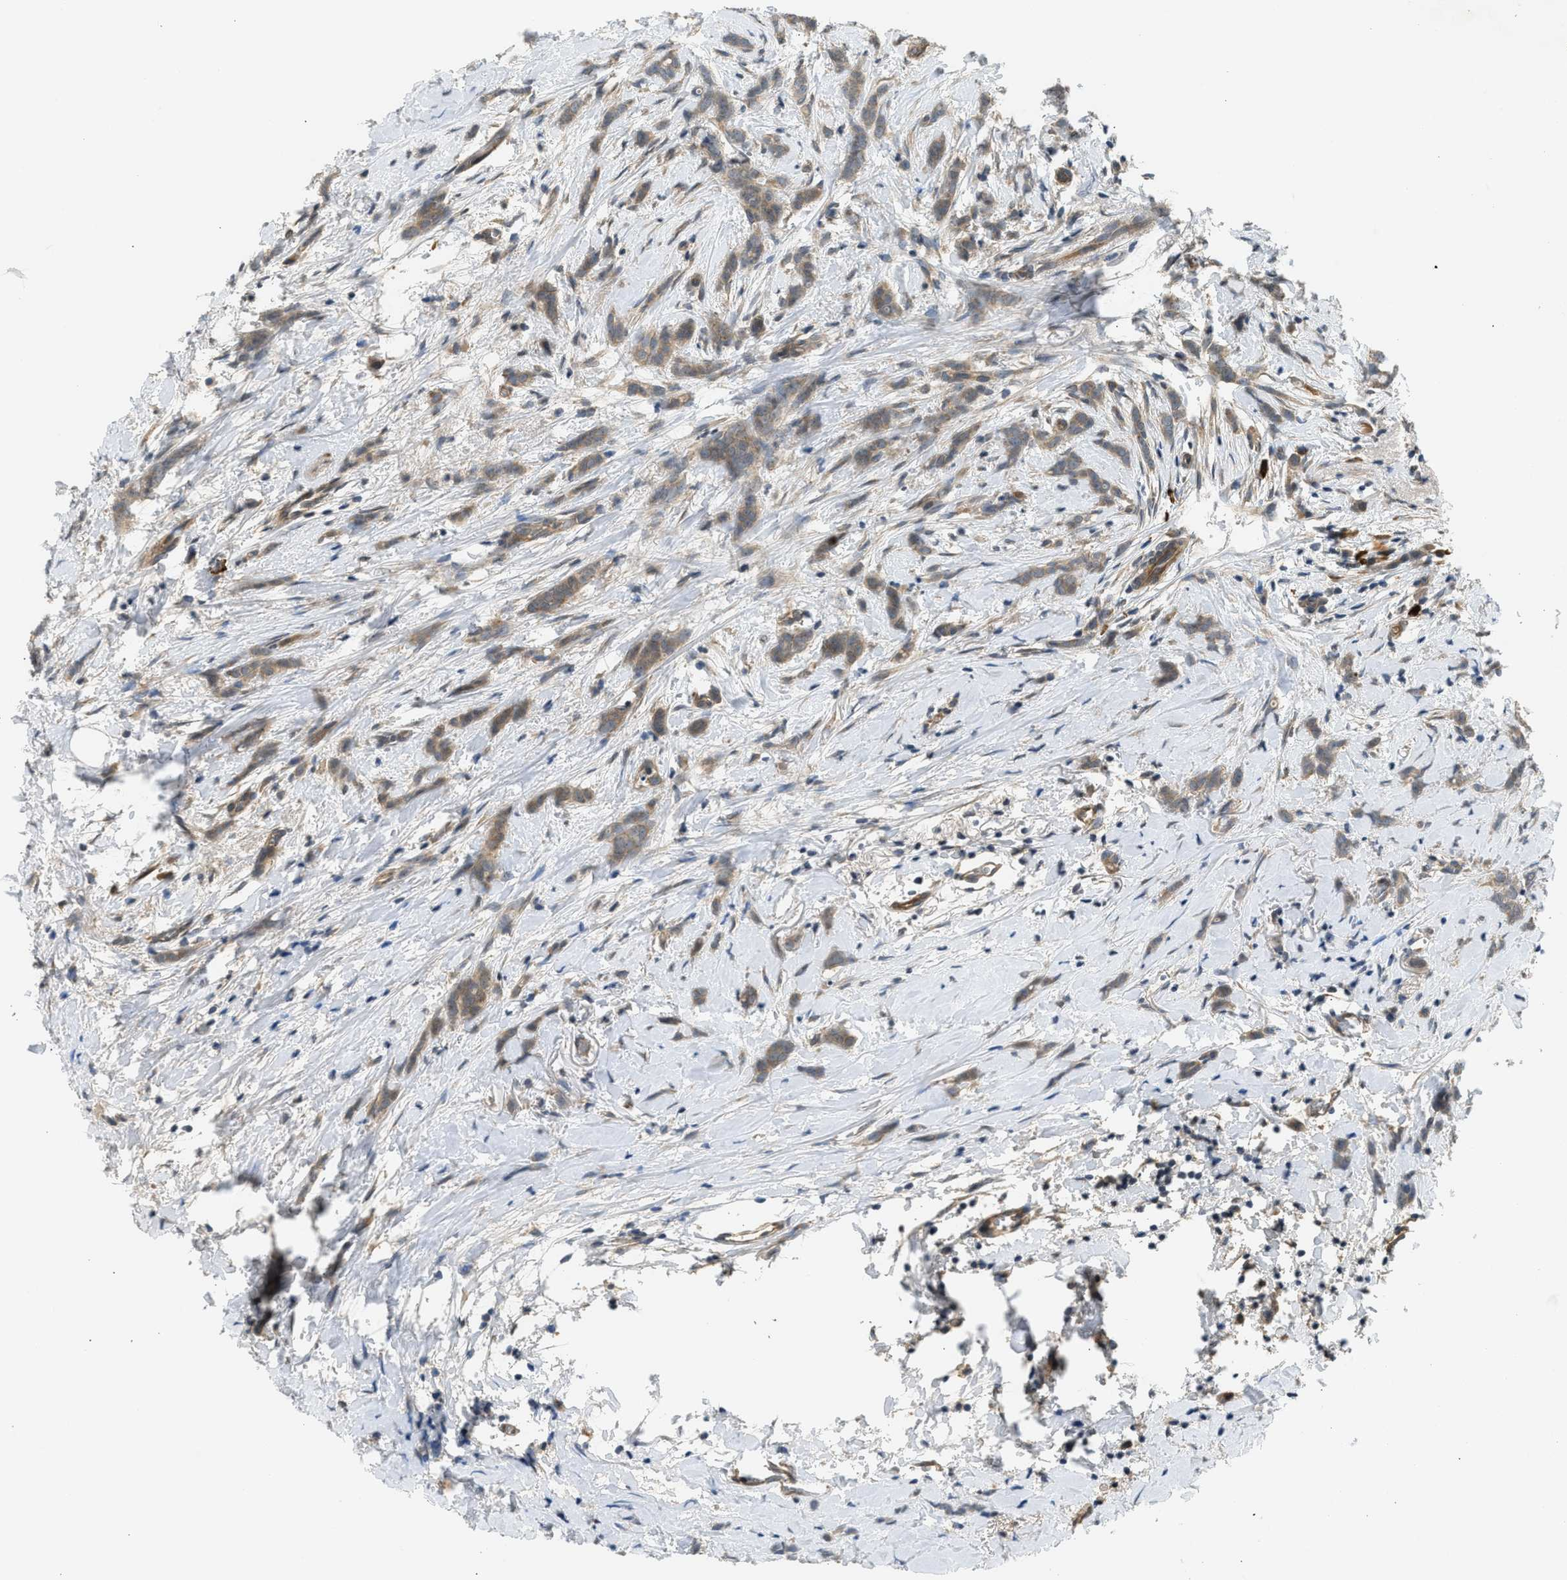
{"staining": {"intensity": "weak", "quantity": ">75%", "location": "cytoplasmic/membranous"}, "tissue": "breast cancer", "cell_type": "Tumor cells", "image_type": "cancer", "snomed": [{"axis": "morphology", "description": "Lobular carcinoma, in situ"}, {"axis": "morphology", "description": "Lobular carcinoma"}, {"axis": "topography", "description": "Breast"}], "caption": "Breast cancer stained with a protein marker reveals weak staining in tumor cells.", "gene": "ADCY8", "patient": {"sex": "female", "age": 41}}